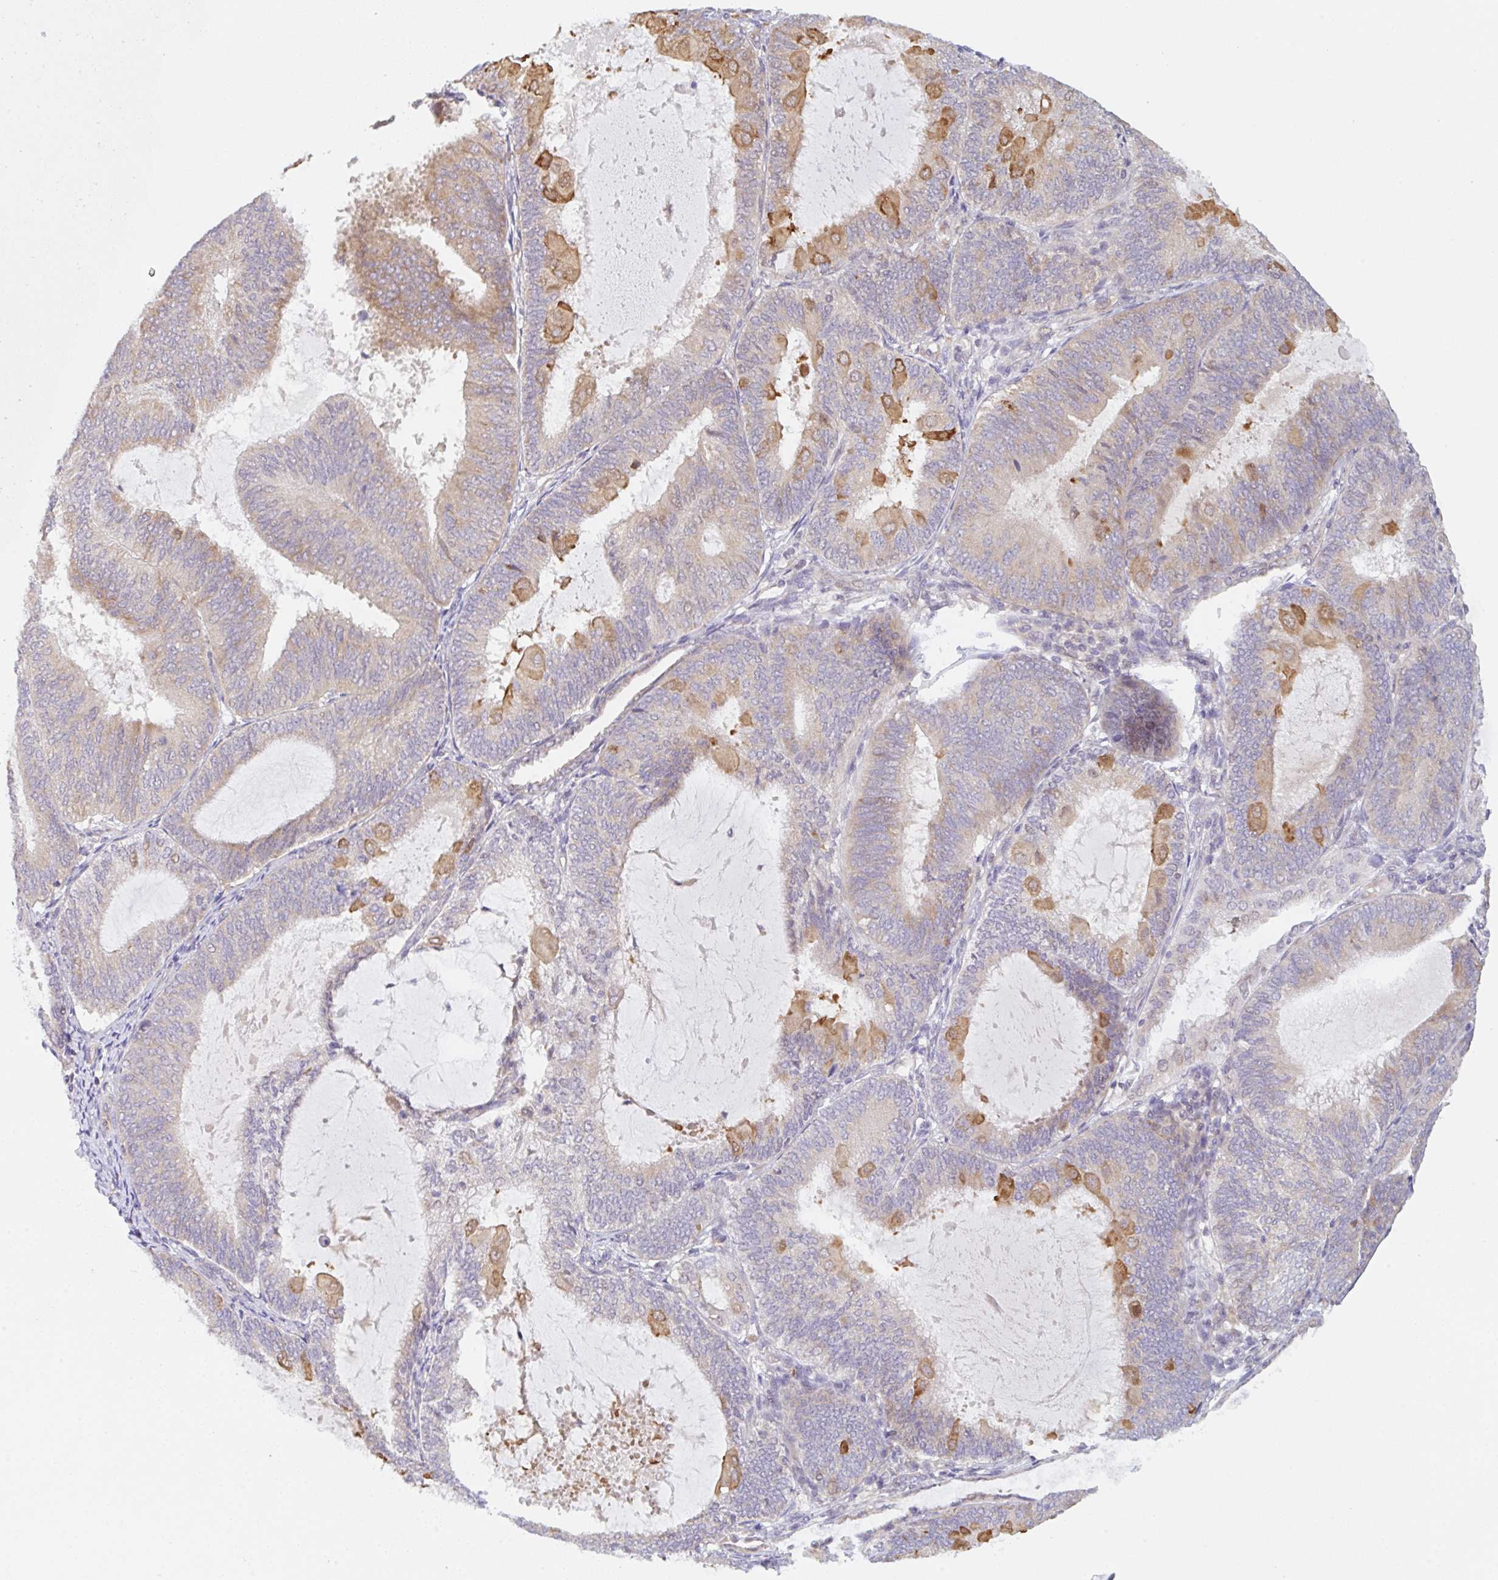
{"staining": {"intensity": "moderate", "quantity": "<25%", "location": "cytoplasmic/membranous"}, "tissue": "endometrial cancer", "cell_type": "Tumor cells", "image_type": "cancer", "snomed": [{"axis": "morphology", "description": "Adenocarcinoma, NOS"}, {"axis": "topography", "description": "Endometrium"}], "caption": "Immunohistochemical staining of endometrial cancer (adenocarcinoma) exhibits low levels of moderate cytoplasmic/membranous protein positivity in approximately <25% of tumor cells. Using DAB (3,3'-diaminobenzidine) (brown) and hematoxylin (blue) stains, captured at high magnification using brightfield microscopy.", "gene": "TBPL2", "patient": {"sex": "female", "age": 81}}